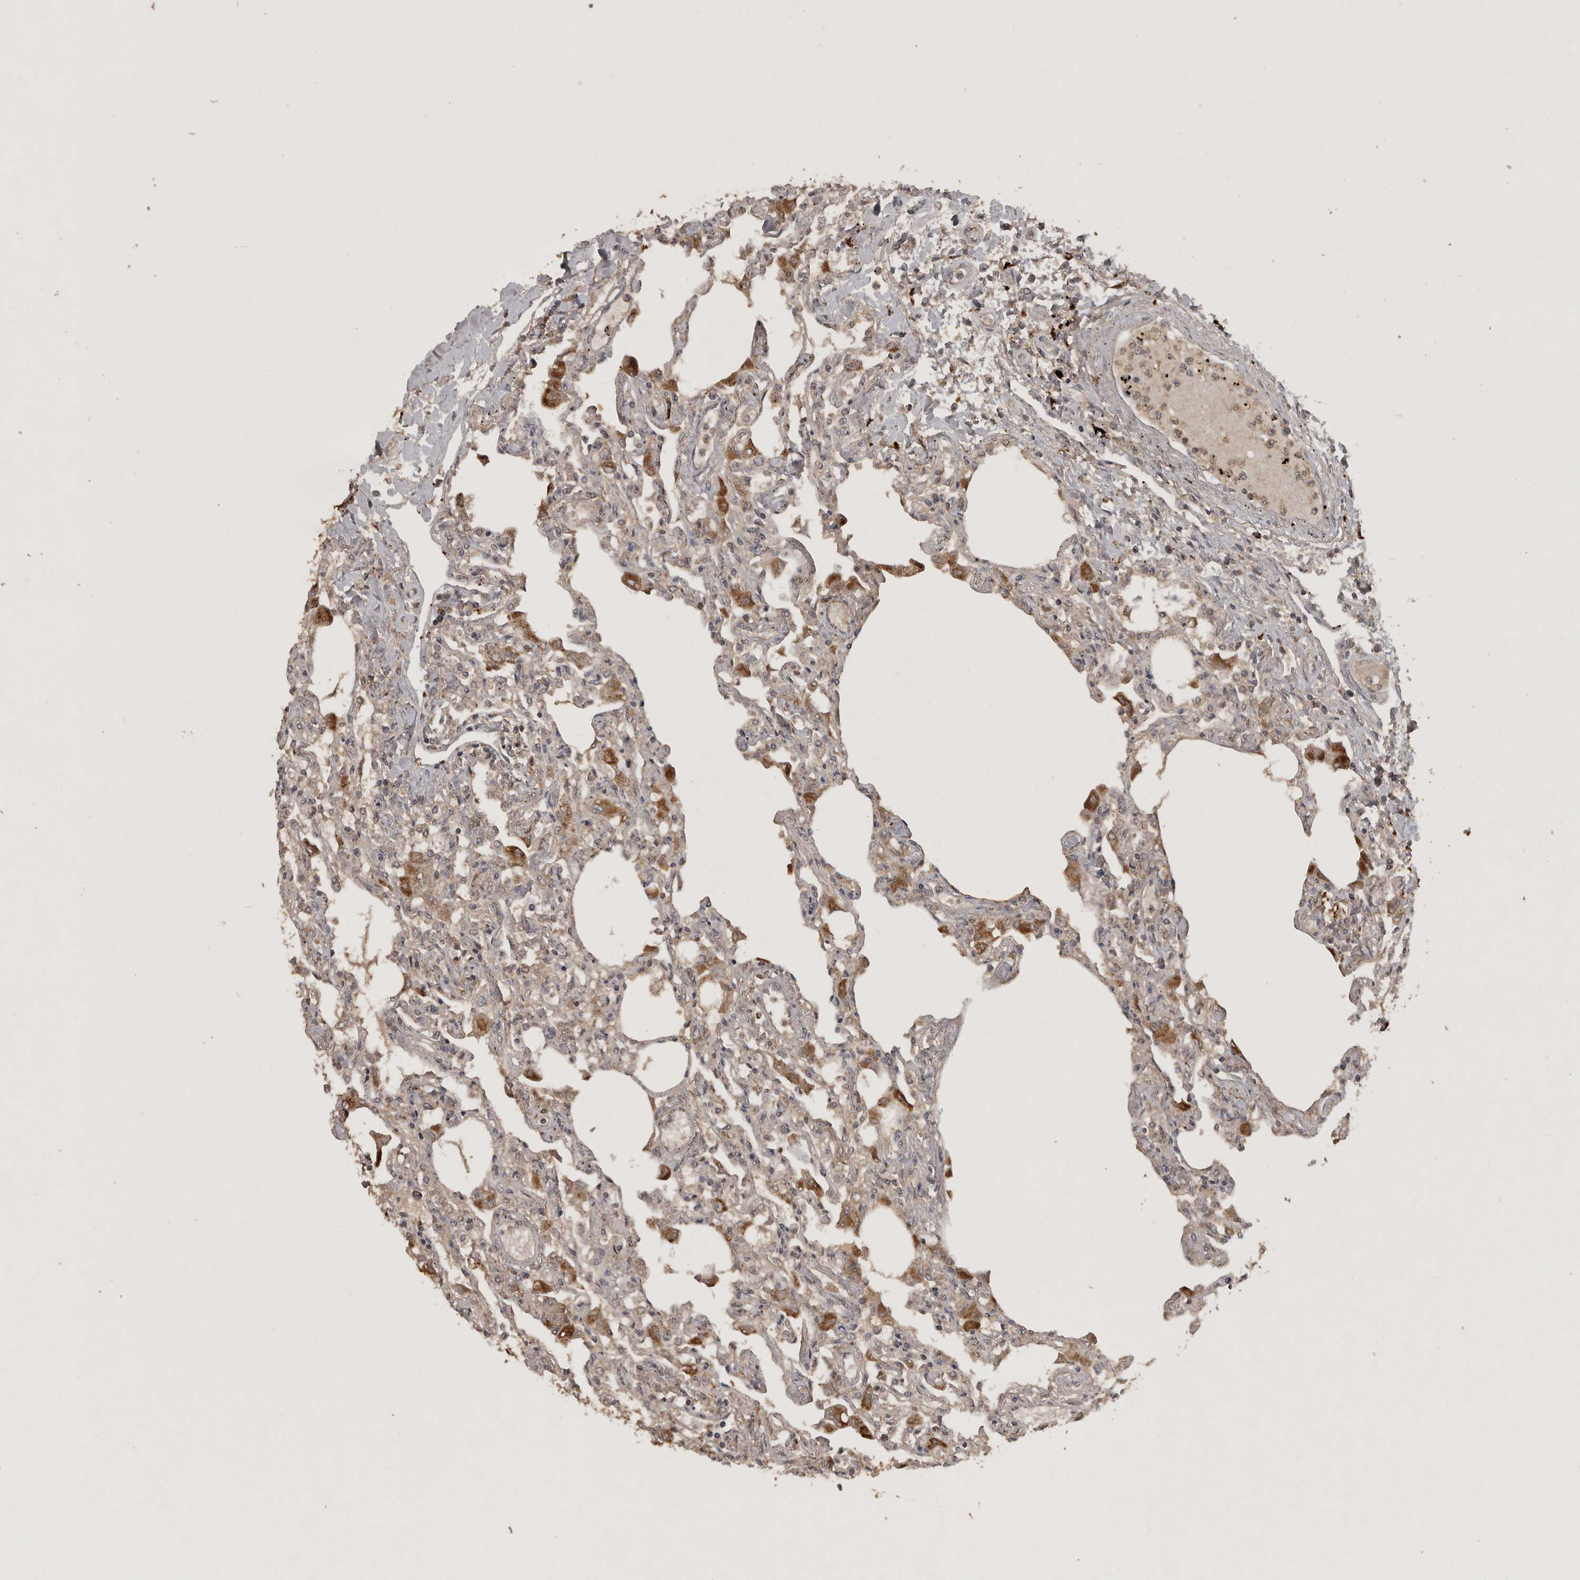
{"staining": {"intensity": "weak", "quantity": "<25%", "location": "cytoplasmic/membranous"}, "tissue": "lung", "cell_type": "Alveolar cells", "image_type": "normal", "snomed": [{"axis": "morphology", "description": "Normal tissue, NOS"}, {"axis": "topography", "description": "Bronchus"}, {"axis": "topography", "description": "Lung"}], "caption": "Immunohistochemistry (IHC) micrograph of benign lung: lung stained with DAB displays no significant protein staining in alveolar cells. Nuclei are stained in blue.", "gene": "ADAMTS4", "patient": {"sex": "female", "age": 49}}